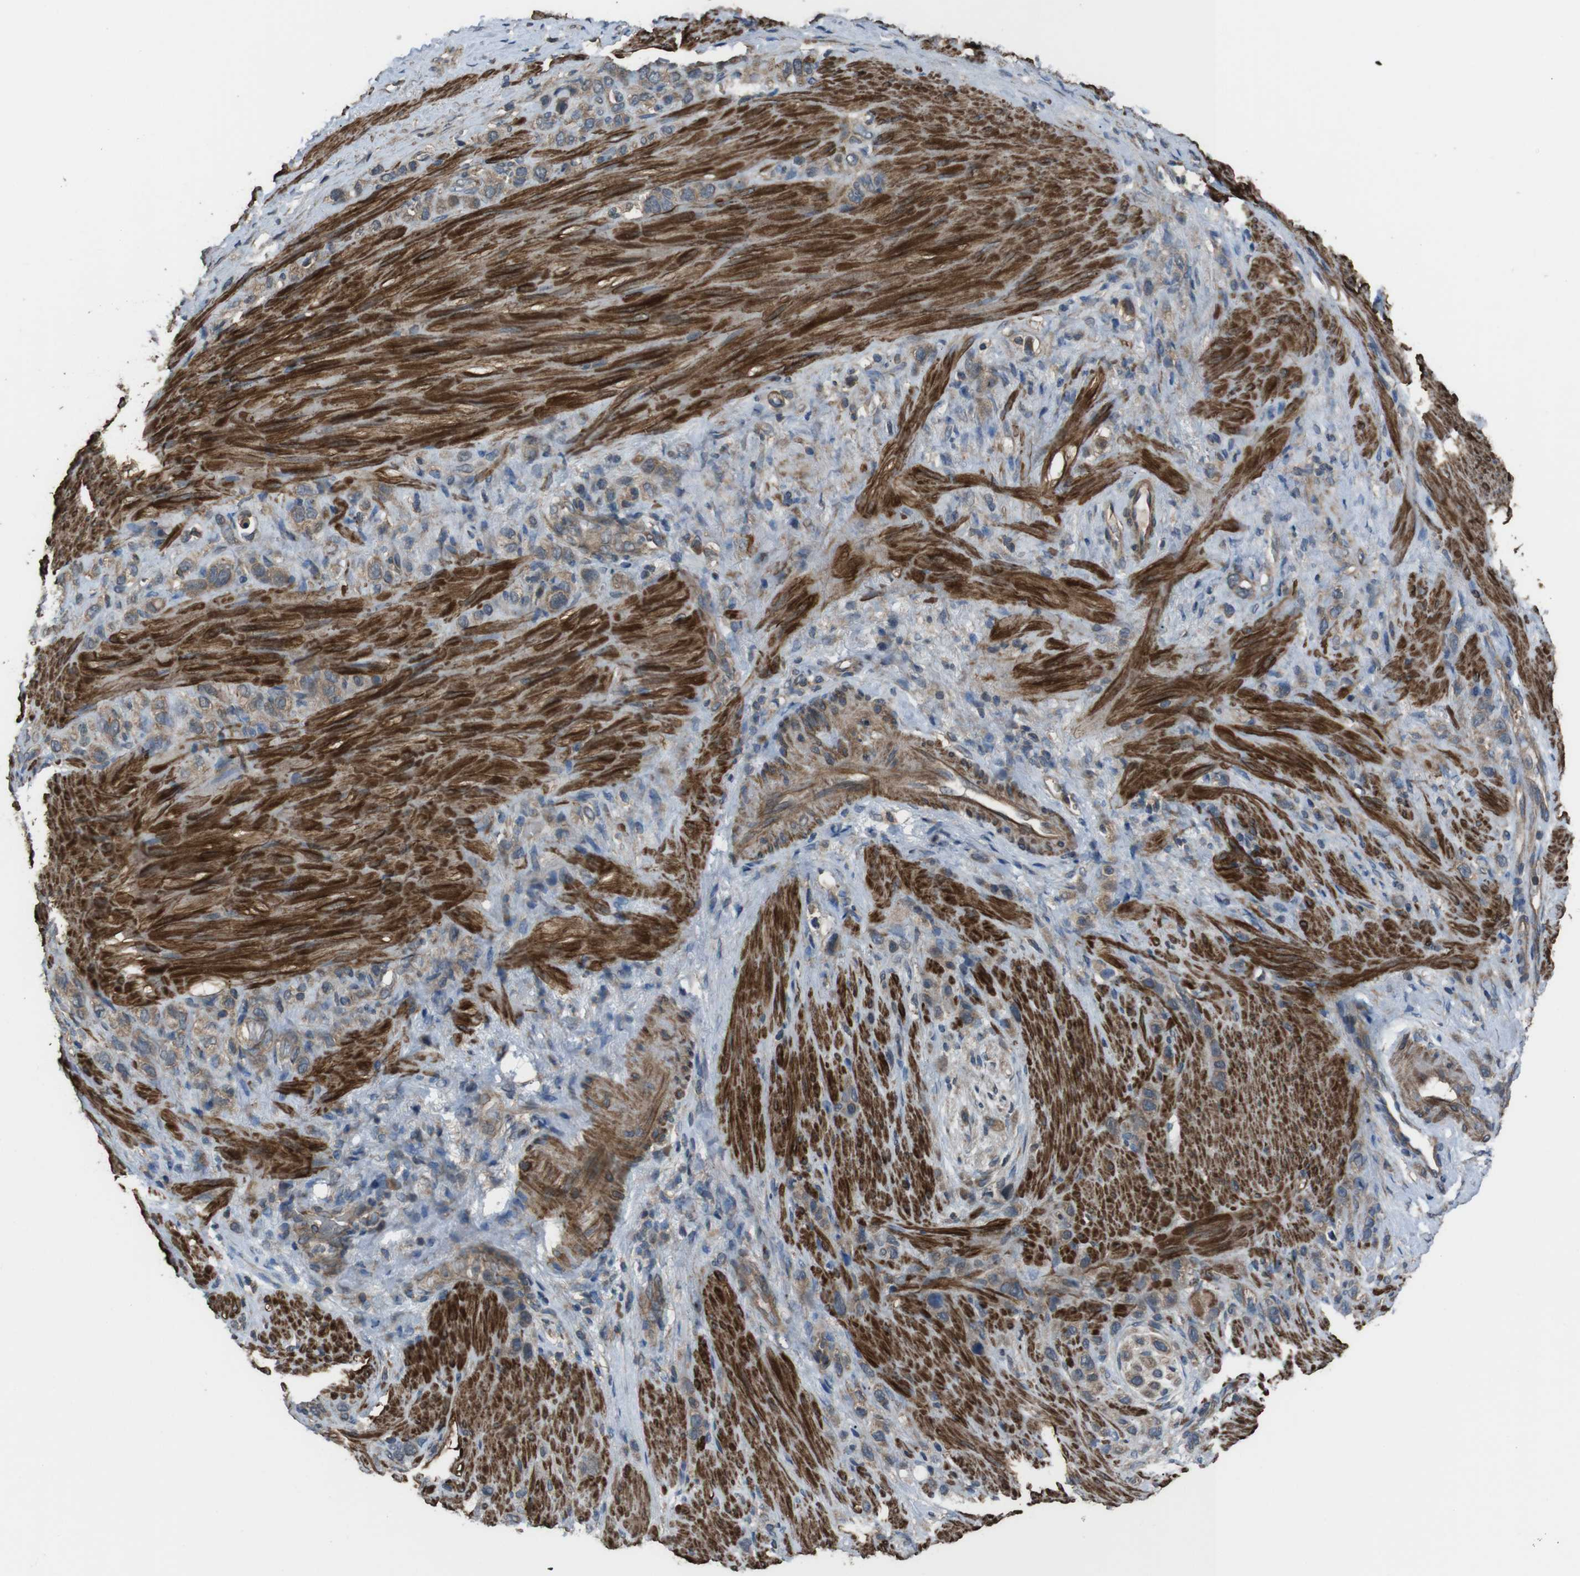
{"staining": {"intensity": "weak", "quantity": ">75%", "location": "cytoplasmic/membranous"}, "tissue": "stomach cancer", "cell_type": "Tumor cells", "image_type": "cancer", "snomed": [{"axis": "morphology", "description": "Adenocarcinoma, NOS"}, {"axis": "morphology", "description": "Adenocarcinoma, High grade"}, {"axis": "topography", "description": "Stomach, upper"}, {"axis": "topography", "description": "Stomach, lower"}], "caption": "Weak cytoplasmic/membranous positivity for a protein is appreciated in about >75% of tumor cells of stomach high-grade adenocarcinoma using IHC.", "gene": "FUT2", "patient": {"sex": "female", "age": 65}}